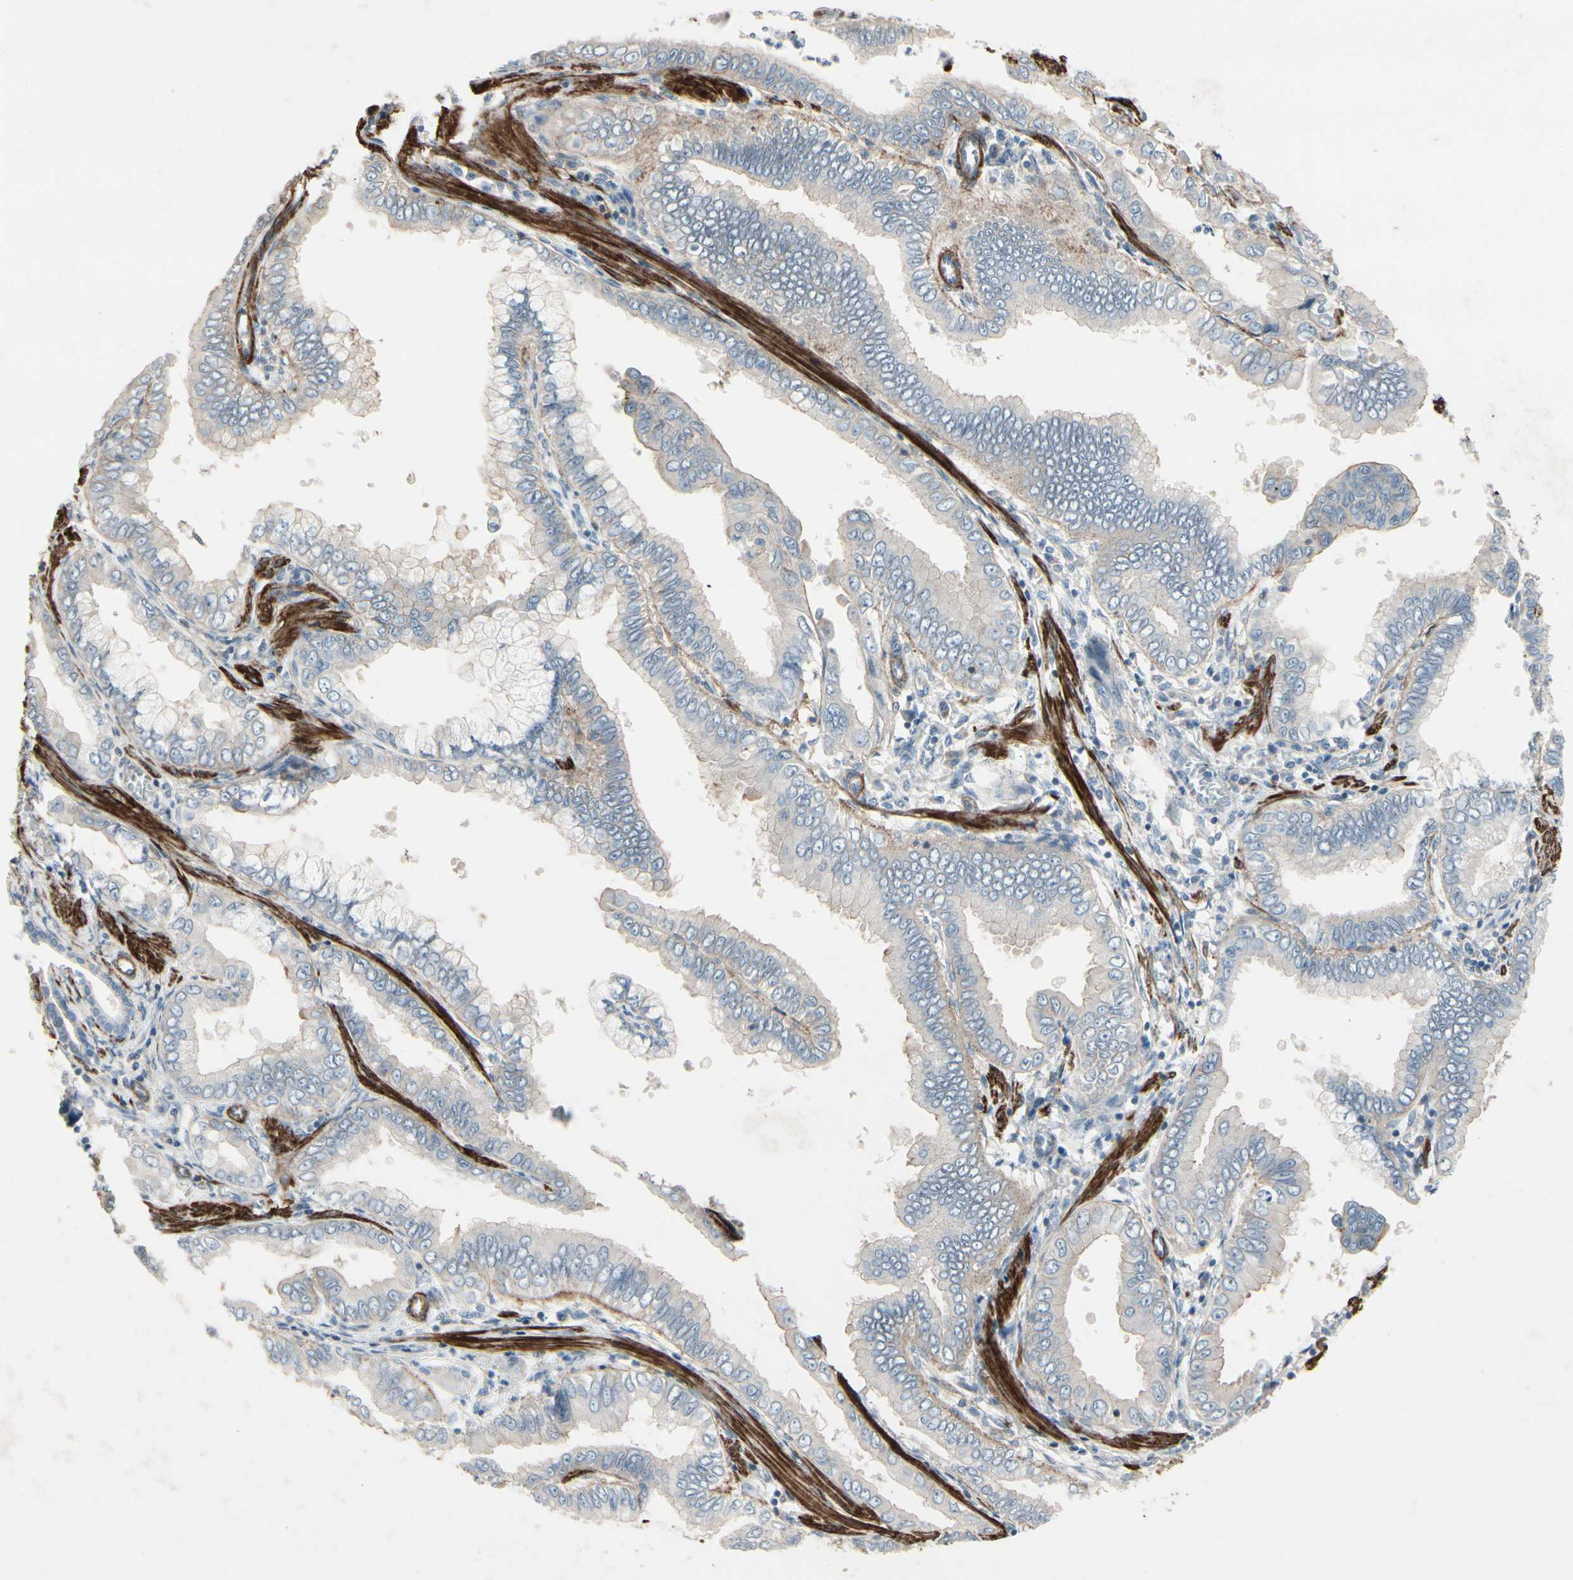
{"staining": {"intensity": "weak", "quantity": "25%-75%", "location": "cytoplasmic/membranous"}, "tissue": "pancreatic cancer", "cell_type": "Tumor cells", "image_type": "cancer", "snomed": [{"axis": "morphology", "description": "Normal tissue, NOS"}, {"axis": "topography", "description": "Lymph node"}], "caption": "This is a histology image of immunohistochemistry (IHC) staining of pancreatic cancer, which shows weak staining in the cytoplasmic/membranous of tumor cells.", "gene": "TPM1", "patient": {"sex": "male", "age": 50}}